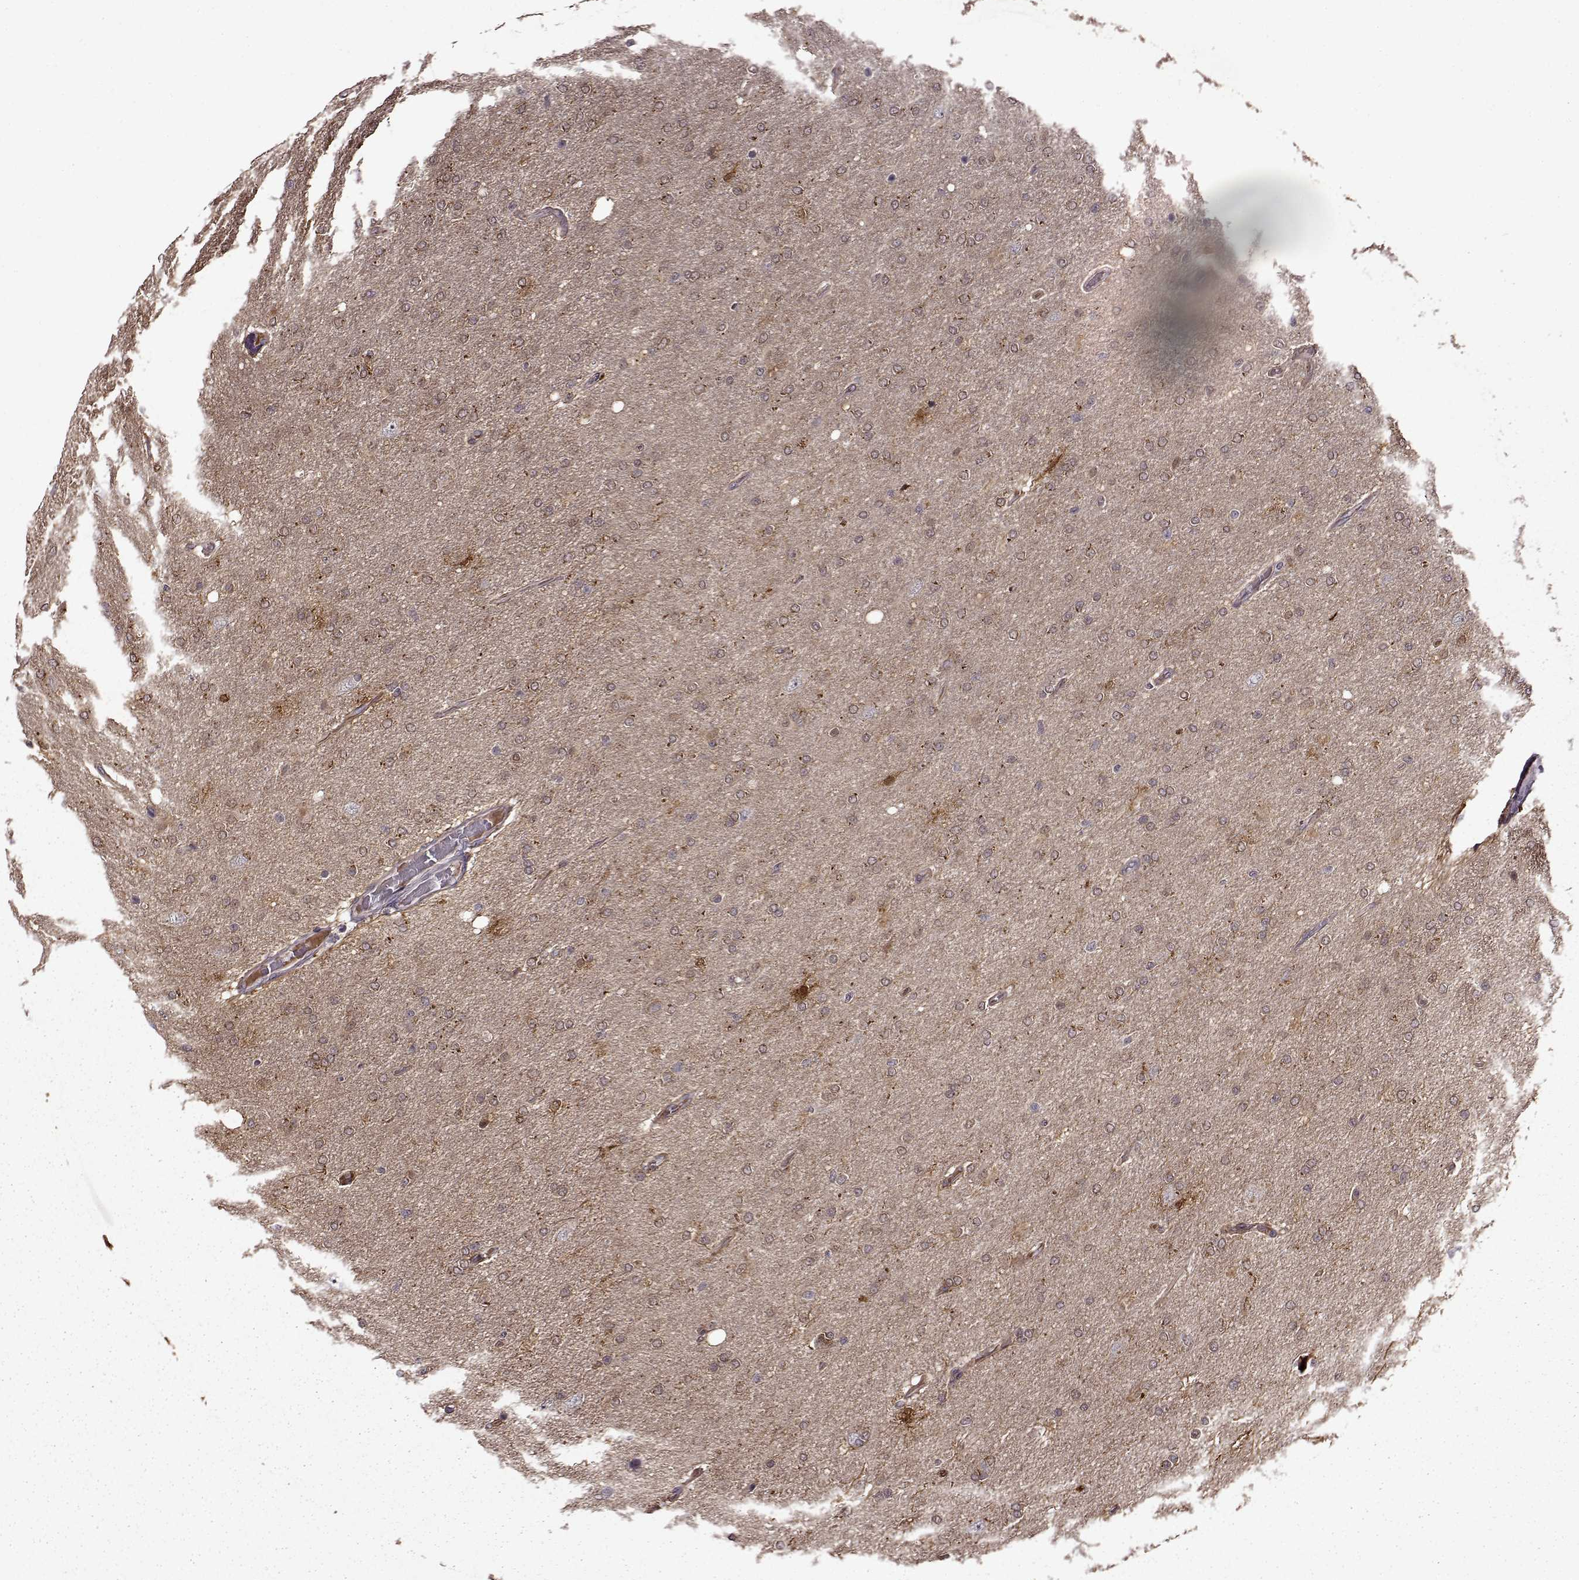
{"staining": {"intensity": "weak", "quantity": "25%-75%", "location": "cytoplasmic/membranous"}, "tissue": "glioma", "cell_type": "Tumor cells", "image_type": "cancer", "snomed": [{"axis": "morphology", "description": "Glioma, malignant, High grade"}, {"axis": "topography", "description": "Cerebral cortex"}], "caption": "High-power microscopy captured an immunohistochemistry photomicrograph of glioma, revealing weak cytoplasmic/membranous positivity in approximately 25%-75% of tumor cells.", "gene": "MAIP1", "patient": {"sex": "male", "age": 70}}